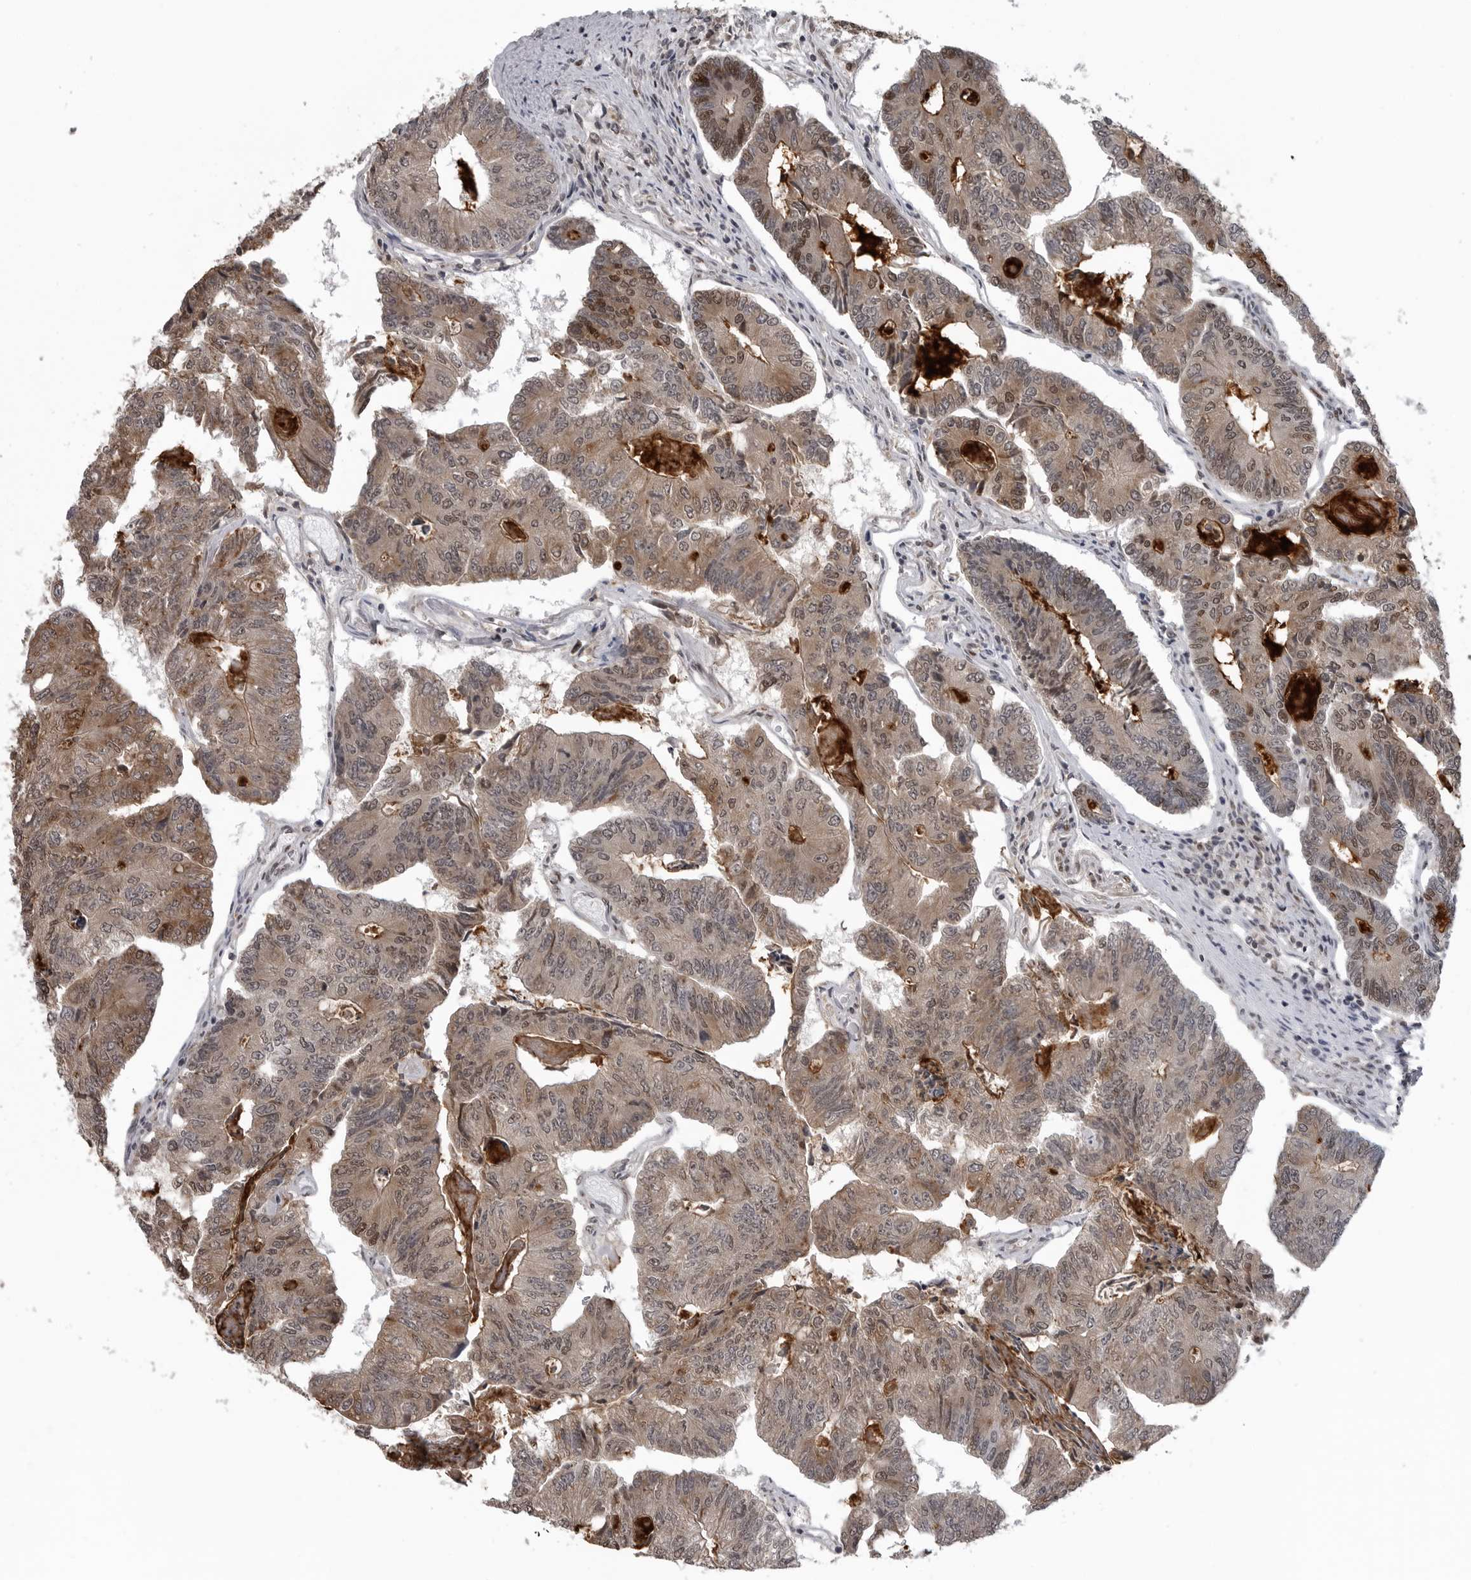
{"staining": {"intensity": "moderate", "quantity": ">75%", "location": "cytoplasmic/membranous,nuclear"}, "tissue": "colorectal cancer", "cell_type": "Tumor cells", "image_type": "cancer", "snomed": [{"axis": "morphology", "description": "Adenocarcinoma, NOS"}, {"axis": "topography", "description": "Colon"}], "caption": "About >75% of tumor cells in colorectal adenocarcinoma display moderate cytoplasmic/membranous and nuclear protein expression as visualized by brown immunohistochemical staining.", "gene": "C8orf58", "patient": {"sex": "female", "age": 67}}